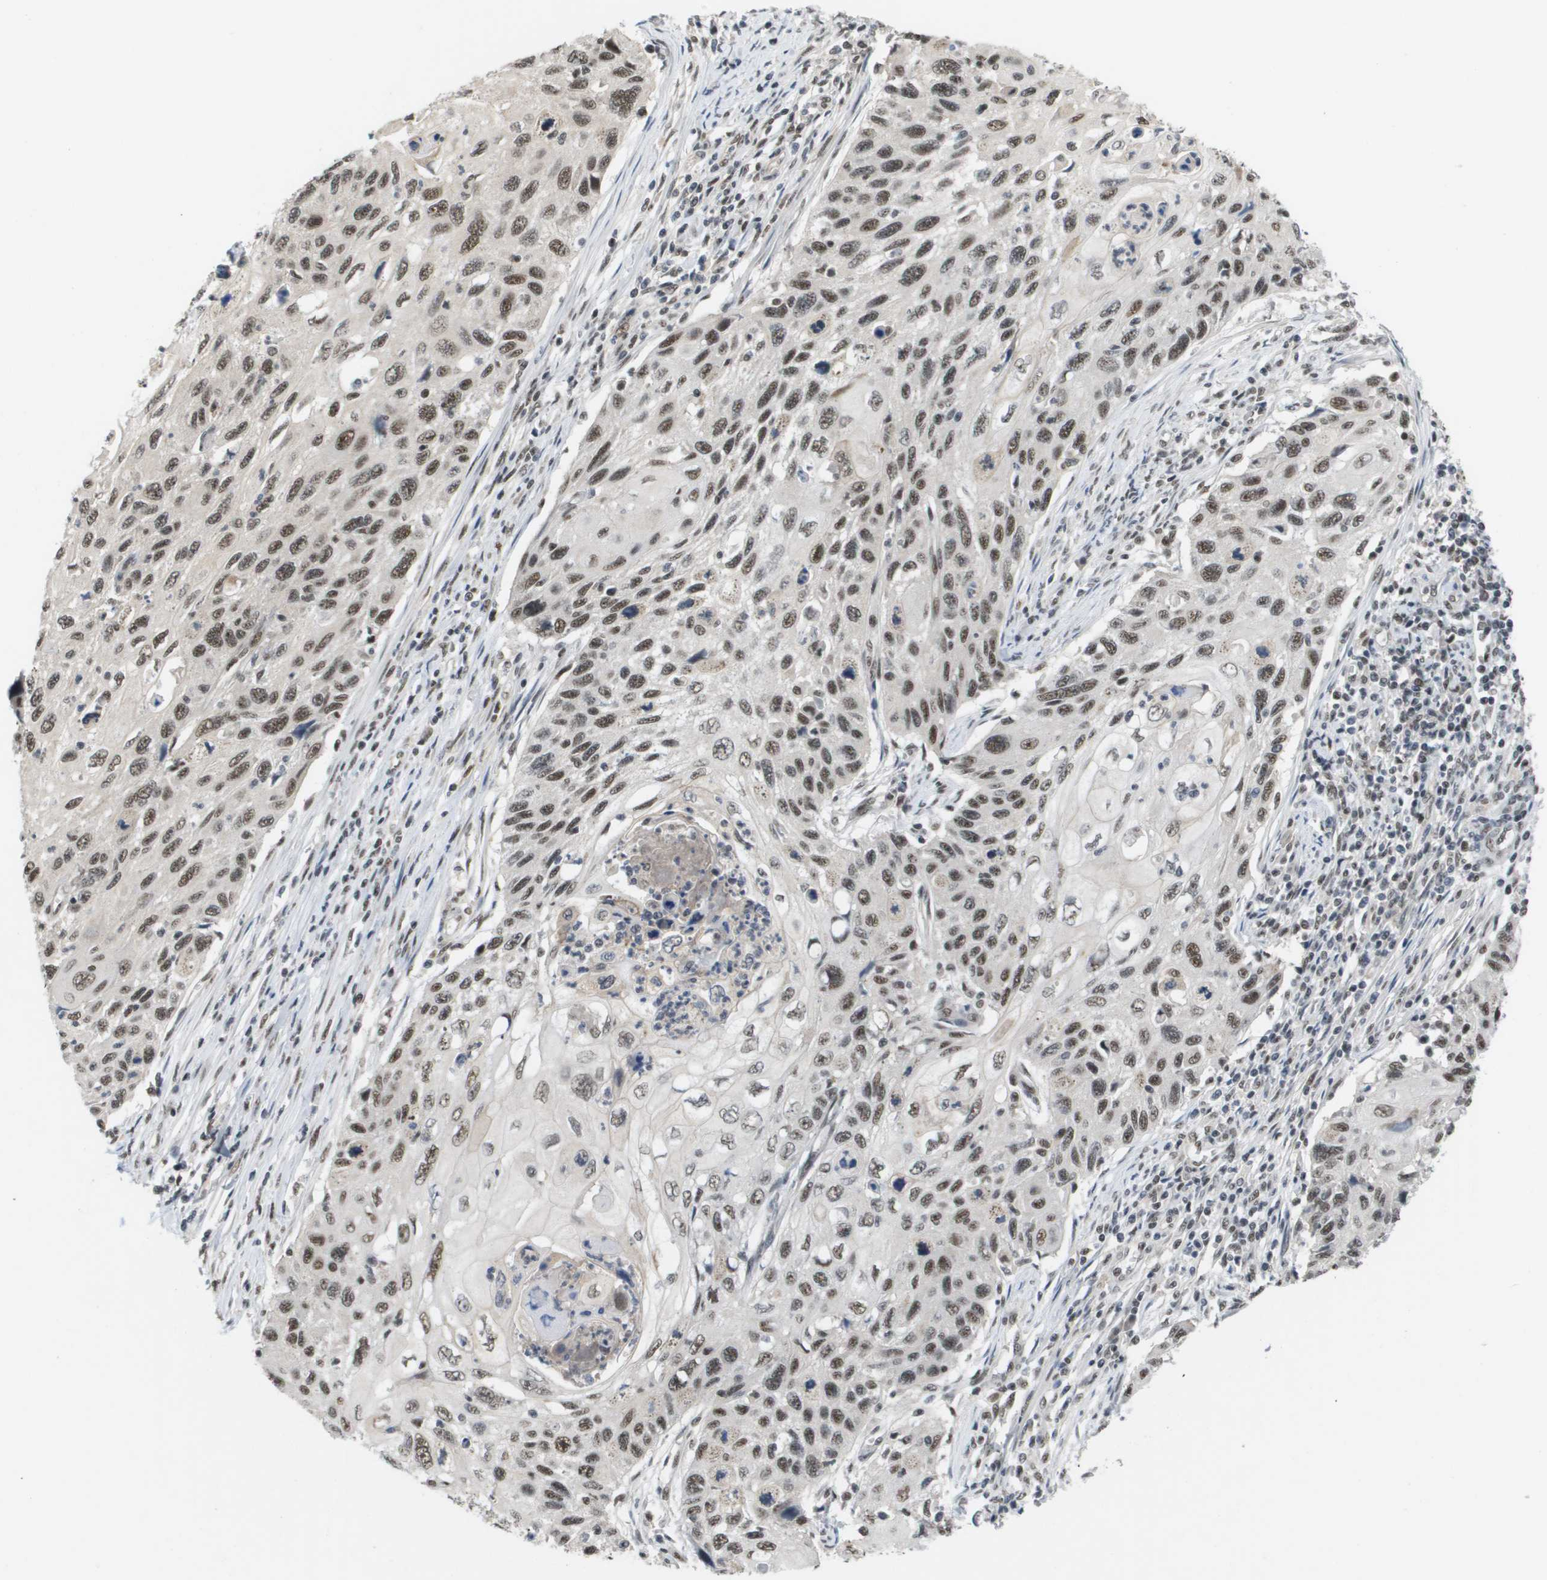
{"staining": {"intensity": "moderate", "quantity": ">75%", "location": "nuclear"}, "tissue": "cervical cancer", "cell_type": "Tumor cells", "image_type": "cancer", "snomed": [{"axis": "morphology", "description": "Squamous cell carcinoma, NOS"}, {"axis": "topography", "description": "Cervix"}], "caption": "Moderate nuclear positivity for a protein is appreciated in approximately >75% of tumor cells of cervical cancer using IHC.", "gene": "ISY1", "patient": {"sex": "female", "age": 70}}